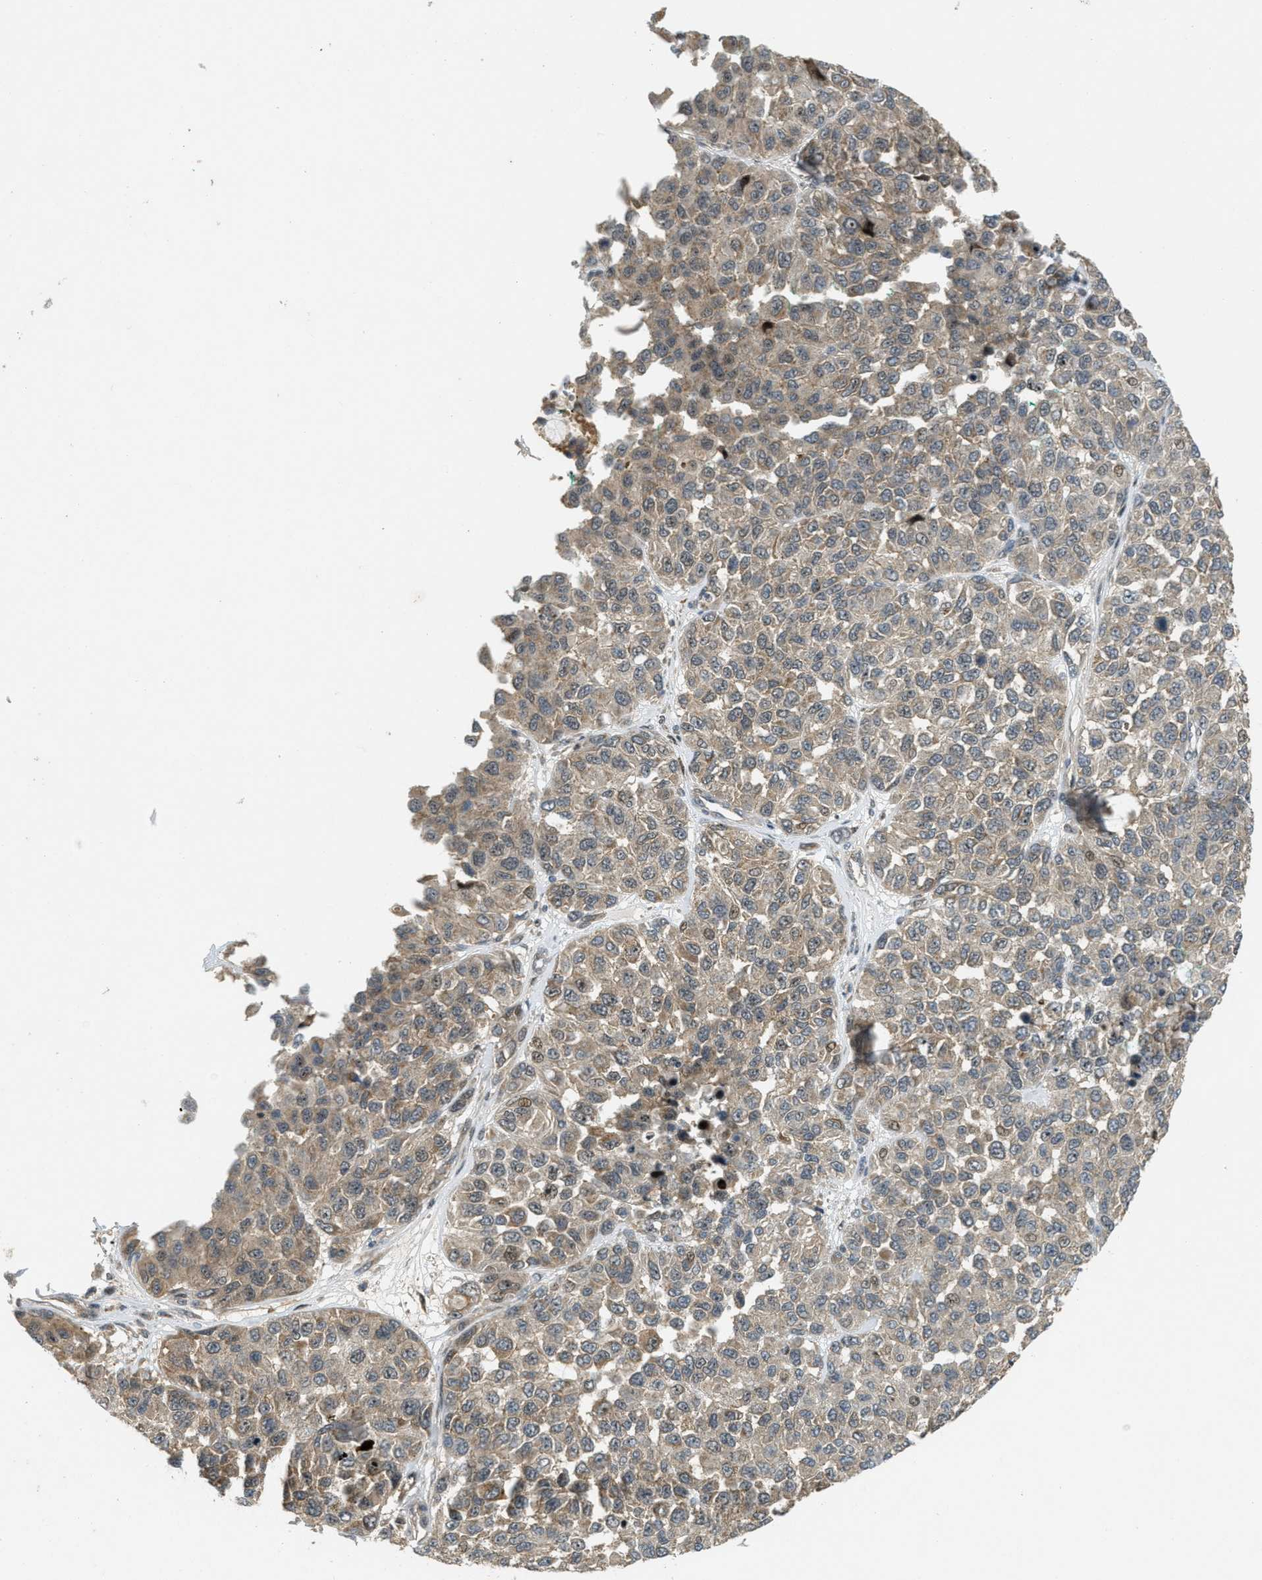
{"staining": {"intensity": "moderate", "quantity": "25%-75%", "location": "cytoplasmic/membranous,nuclear"}, "tissue": "melanoma", "cell_type": "Tumor cells", "image_type": "cancer", "snomed": [{"axis": "morphology", "description": "Malignant melanoma, NOS"}, {"axis": "topography", "description": "Skin"}], "caption": "IHC histopathology image of malignant melanoma stained for a protein (brown), which displays medium levels of moderate cytoplasmic/membranous and nuclear expression in approximately 25%-75% of tumor cells.", "gene": "TRAPPC14", "patient": {"sex": "male", "age": 62}}